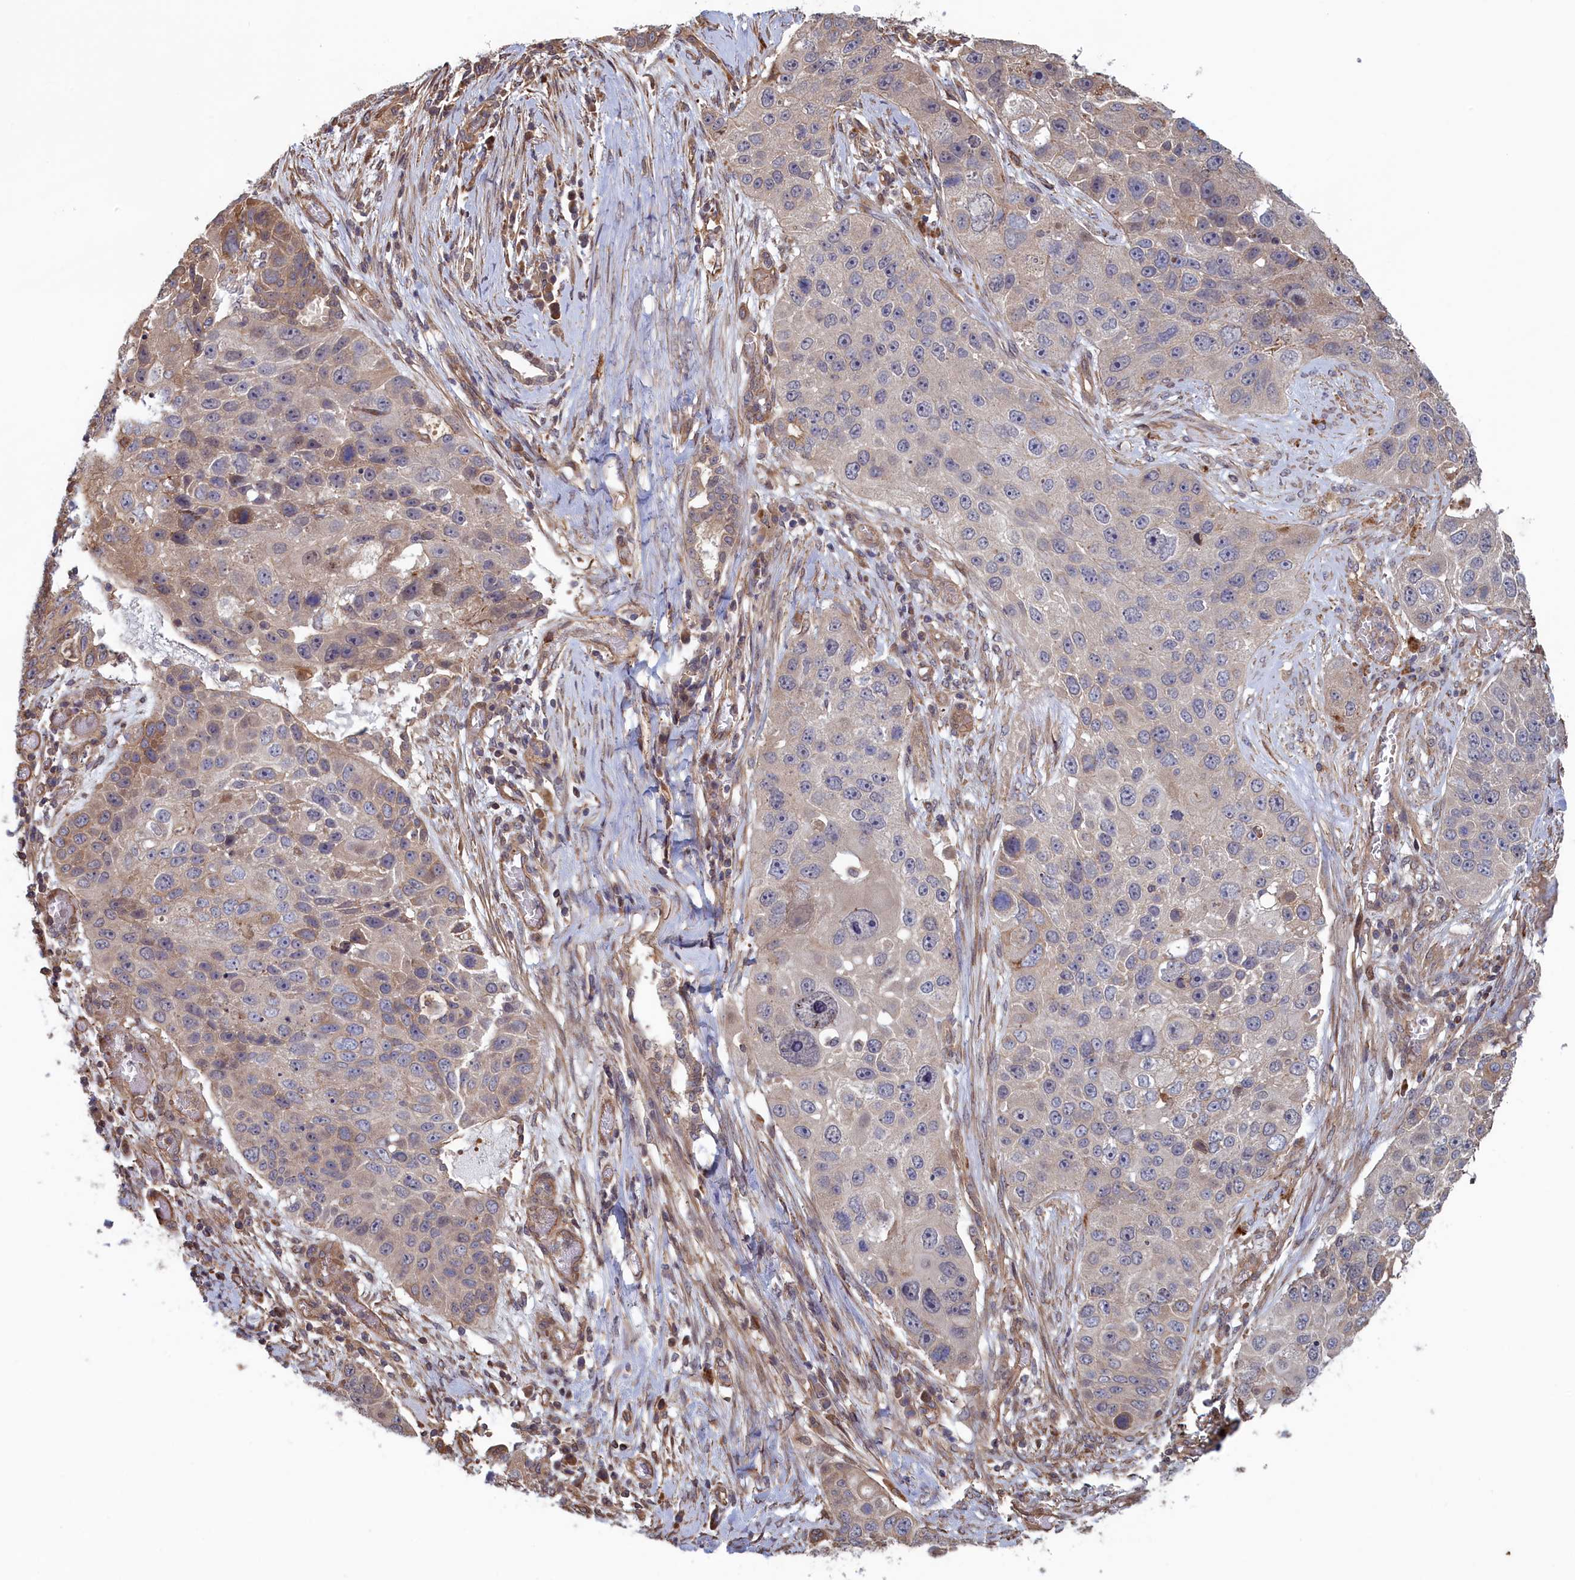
{"staining": {"intensity": "weak", "quantity": "25%-75%", "location": "cytoplasmic/membranous"}, "tissue": "lung cancer", "cell_type": "Tumor cells", "image_type": "cancer", "snomed": [{"axis": "morphology", "description": "Adenocarcinoma, NOS"}, {"axis": "topography", "description": "Lung"}], "caption": "Protein analysis of lung cancer tissue reveals weak cytoplasmic/membranous positivity in approximately 25%-75% of tumor cells.", "gene": "RILPL1", "patient": {"sex": "male", "age": 64}}